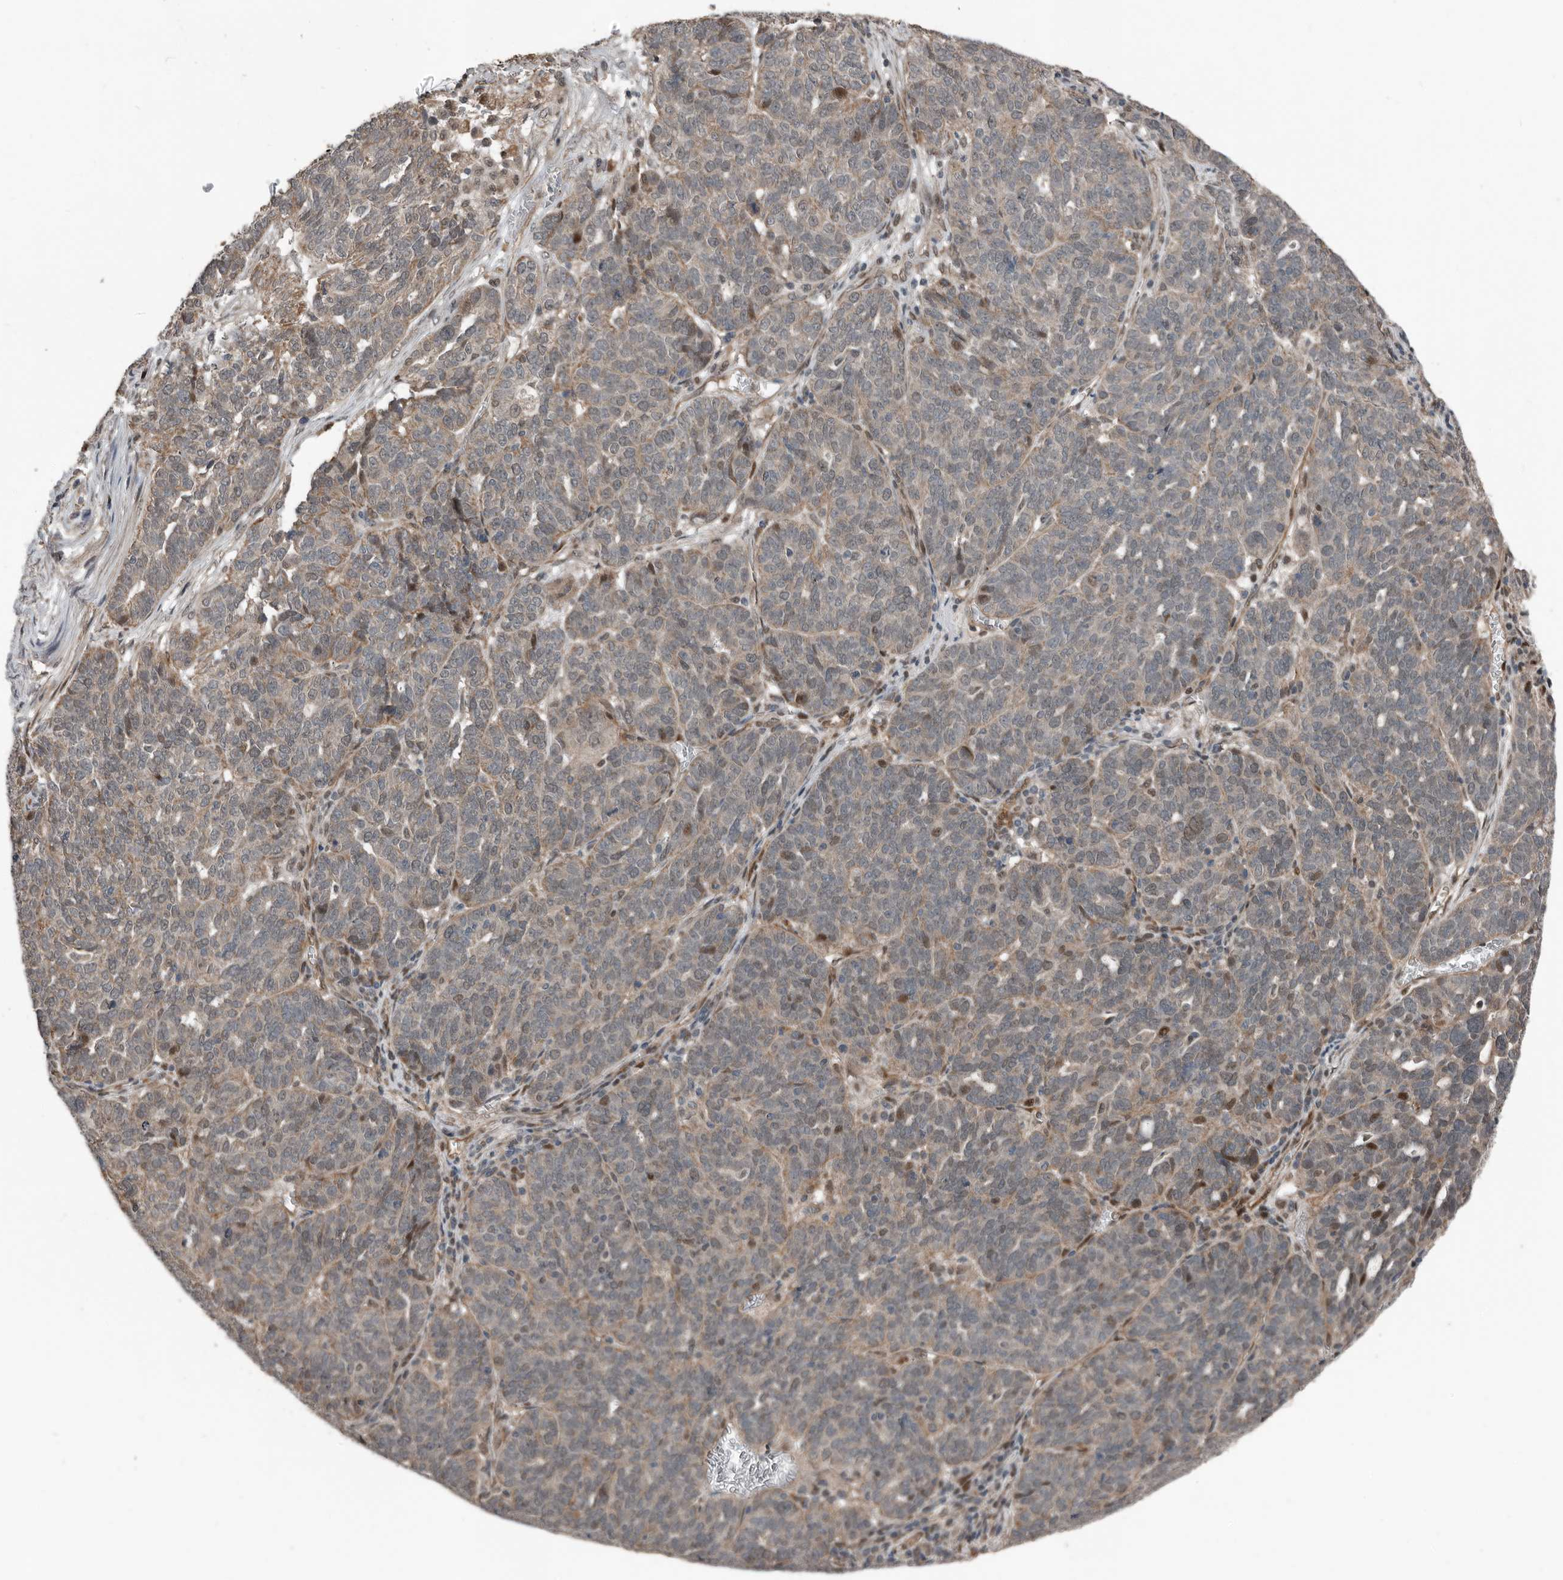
{"staining": {"intensity": "moderate", "quantity": "<25%", "location": "nuclear"}, "tissue": "ovarian cancer", "cell_type": "Tumor cells", "image_type": "cancer", "snomed": [{"axis": "morphology", "description": "Cystadenocarcinoma, serous, NOS"}, {"axis": "topography", "description": "Ovary"}], "caption": "IHC of human ovarian cancer exhibits low levels of moderate nuclear positivity in approximately <25% of tumor cells. (Stains: DAB in brown, nuclei in blue, Microscopy: brightfield microscopy at high magnification).", "gene": "YOD1", "patient": {"sex": "female", "age": 59}}